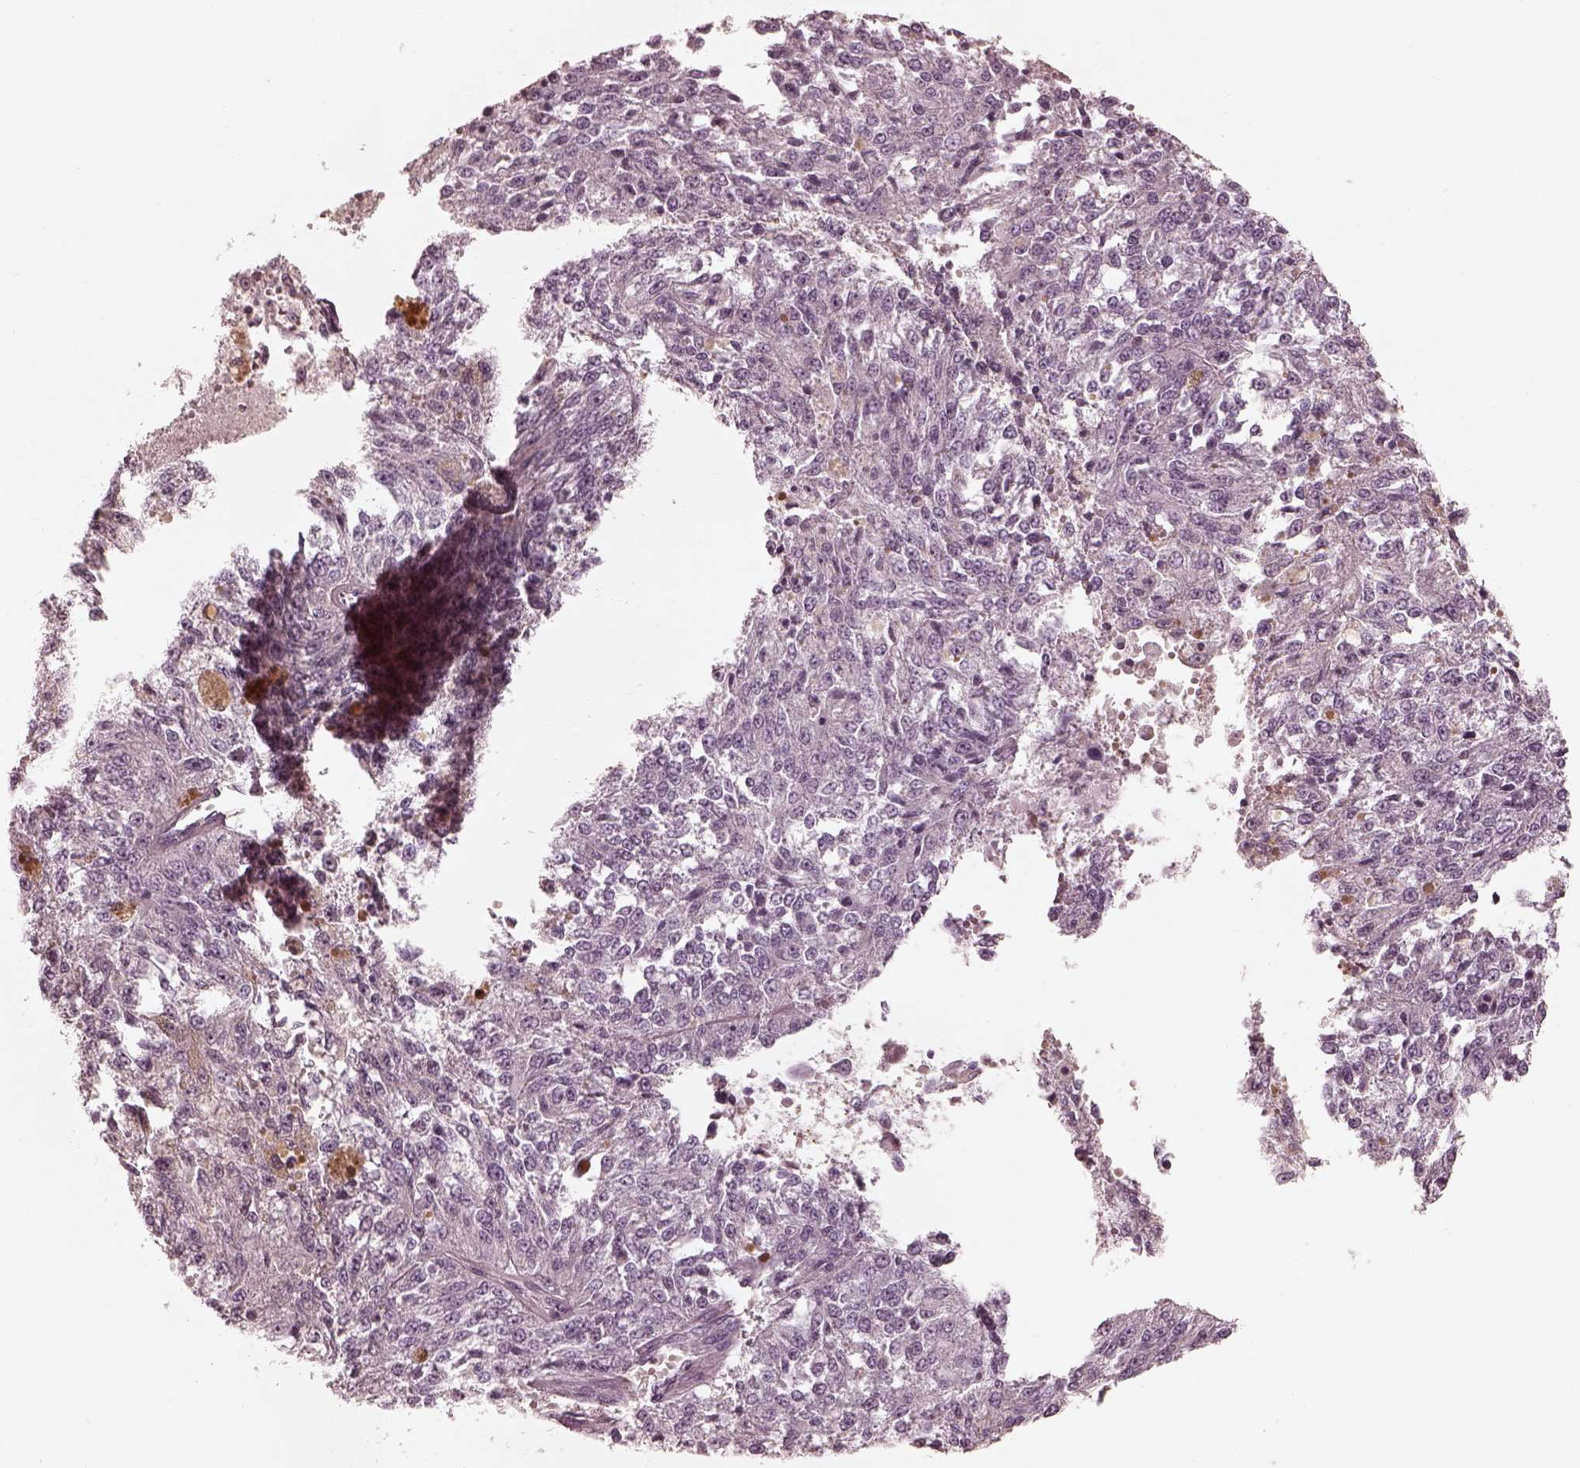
{"staining": {"intensity": "negative", "quantity": "none", "location": "none"}, "tissue": "melanoma", "cell_type": "Tumor cells", "image_type": "cancer", "snomed": [{"axis": "morphology", "description": "Malignant melanoma, Metastatic site"}, {"axis": "topography", "description": "Lymph node"}], "caption": "Immunohistochemical staining of human melanoma reveals no significant staining in tumor cells.", "gene": "ADRB3", "patient": {"sex": "female", "age": 64}}